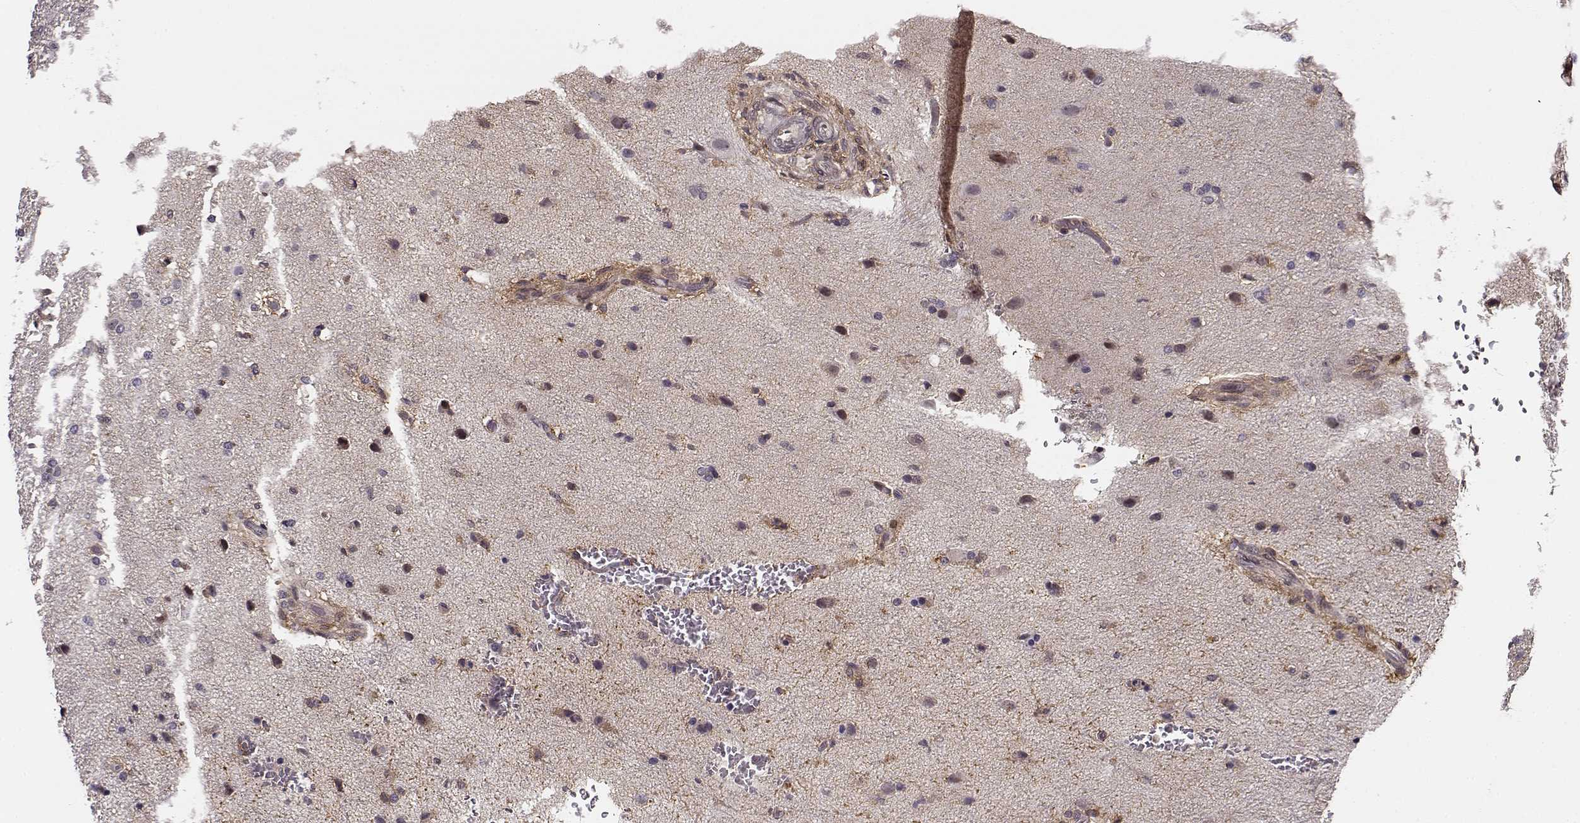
{"staining": {"intensity": "negative", "quantity": "none", "location": "none"}, "tissue": "glioma", "cell_type": "Tumor cells", "image_type": "cancer", "snomed": [{"axis": "morphology", "description": "Glioma, malignant, High grade"}, {"axis": "topography", "description": "Brain"}], "caption": "Image shows no significant protein expression in tumor cells of malignant glioma (high-grade).", "gene": "MFSD1", "patient": {"sex": "male", "age": 68}}